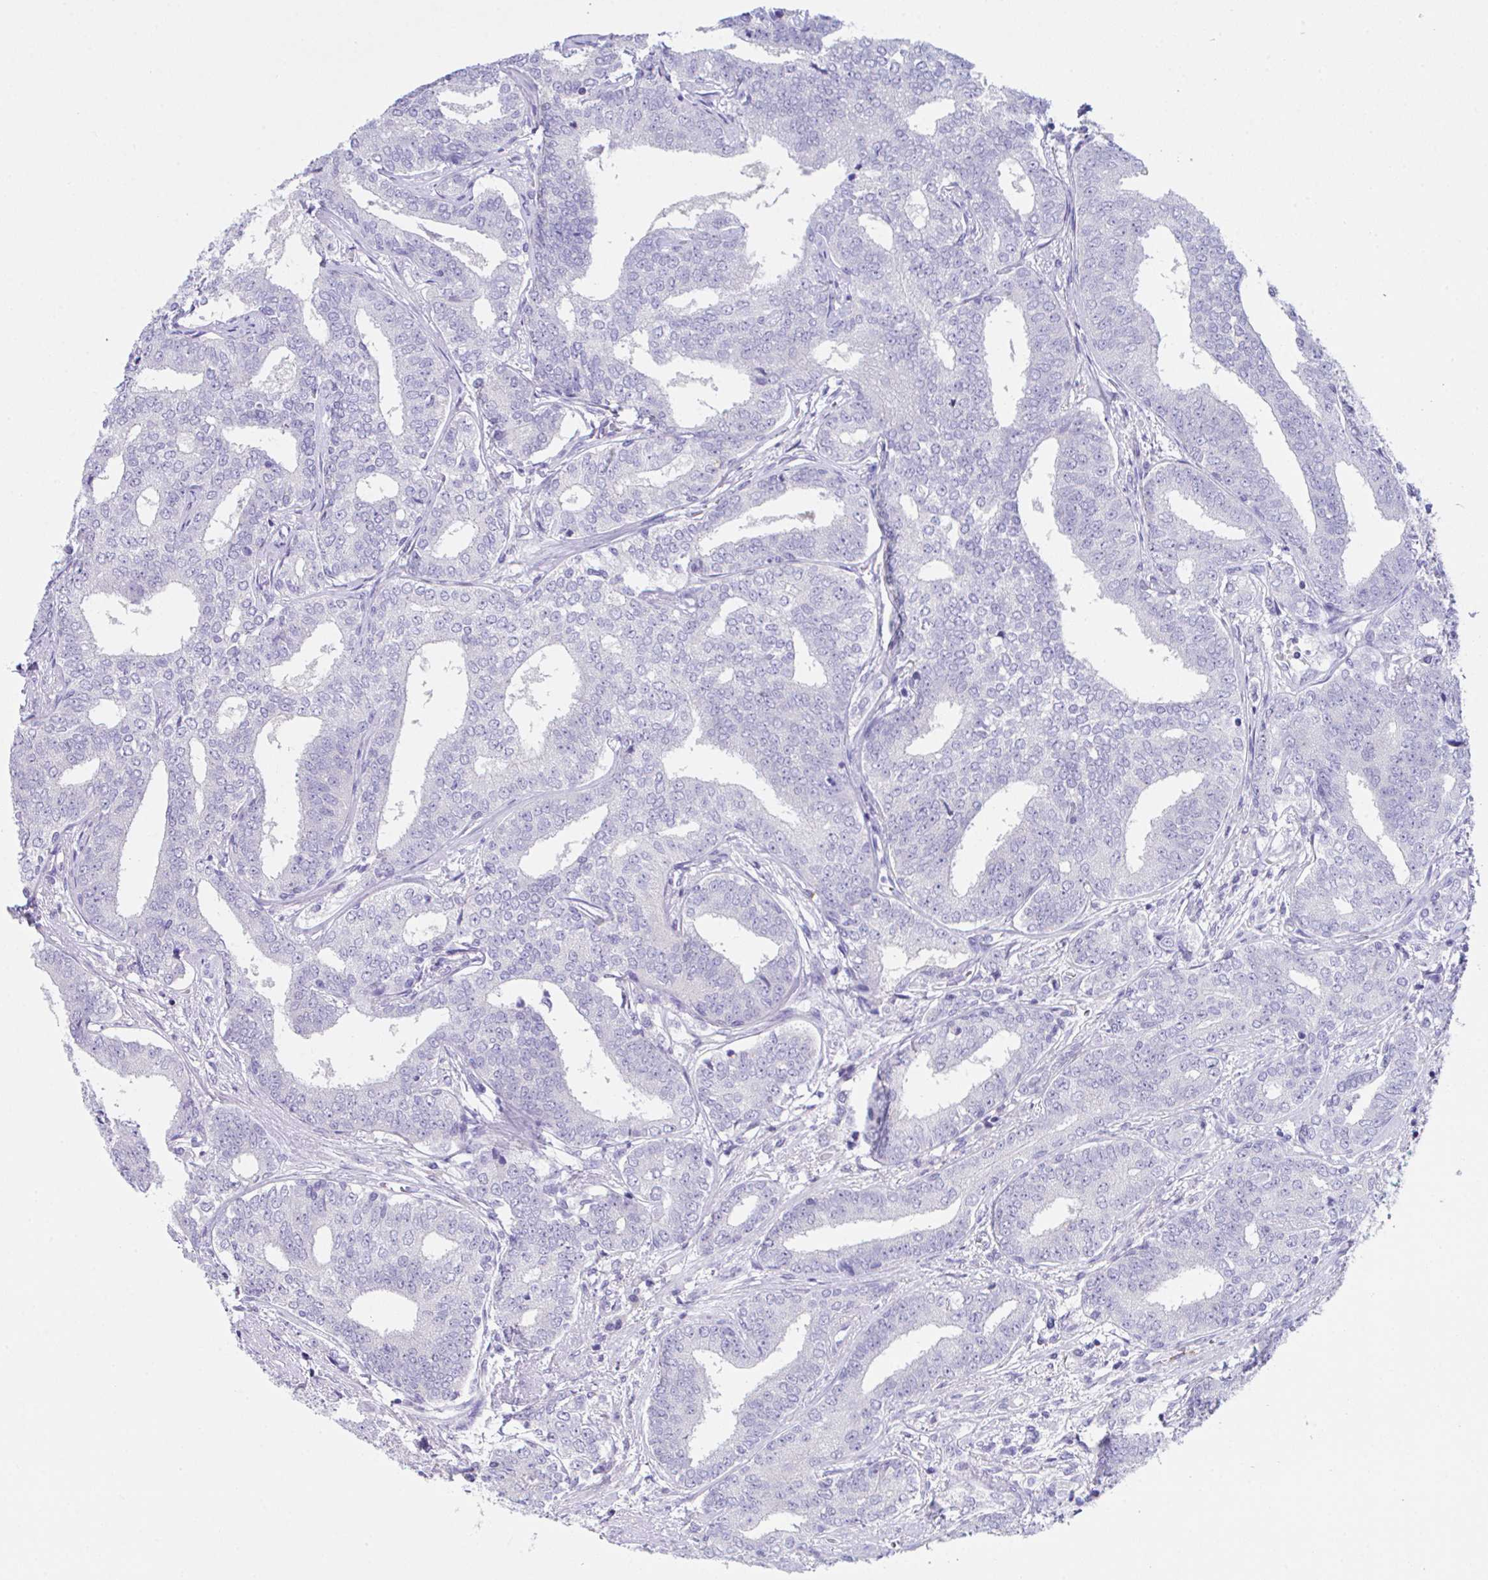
{"staining": {"intensity": "negative", "quantity": "none", "location": "none"}, "tissue": "prostate cancer", "cell_type": "Tumor cells", "image_type": "cancer", "snomed": [{"axis": "morphology", "description": "Adenocarcinoma, High grade"}, {"axis": "topography", "description": "Prostate"}], "caption": "High magnification brightfield microscopy of prostate cancer (adenocarcinoma (high-grade)) stained with DAB (3,3'-diaminobenzidine) (brown) and counterstained with hematoxylin (blue): tumor cells show no significant positivity. (DAB immunohistochemistry, high magnification).", "gene": "HACD4", "patient": {"sex": "male", "age": 72}}